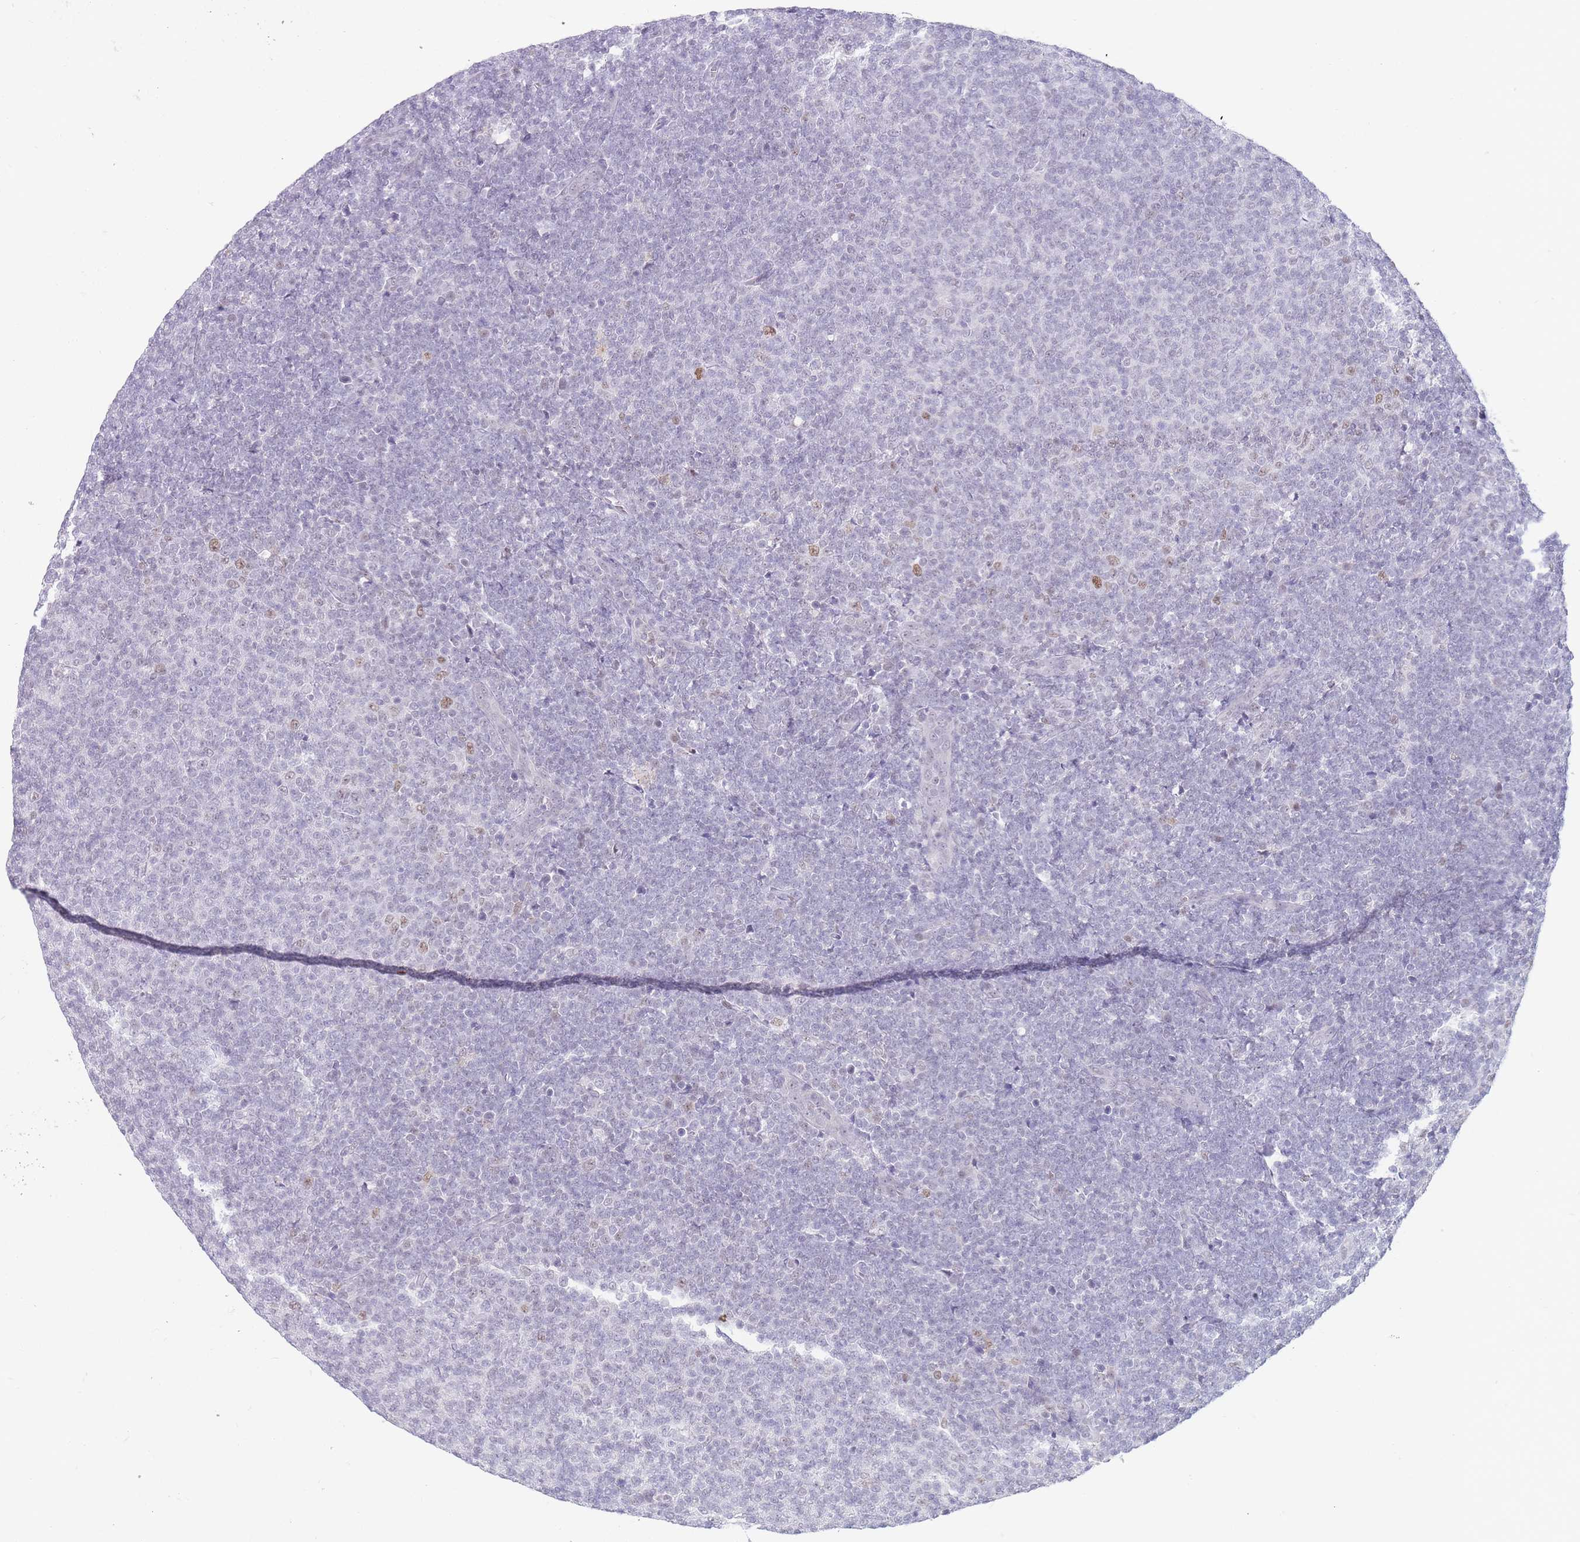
{"staining": {"intensity": "negative", "quantity": "none", "location": "none"}, "tissue": "lymphoma", "cell_type": "Tumor cells", "image_type": "cancer", "snomed": [{"axis": "morphology", "description": "Malignant lymphoma, non-Hodgkin's type, Low grade"}, {"axis": "topography", "description": "Lymph node"}], "caption": "Malignant lymphoma, non-Hodgkin's type (low-grade) stained for a protein using IHC exhibits no positivity tumor cells.", "gene": "ARID3B", "patient": {"sex": "male", "age": 66}}